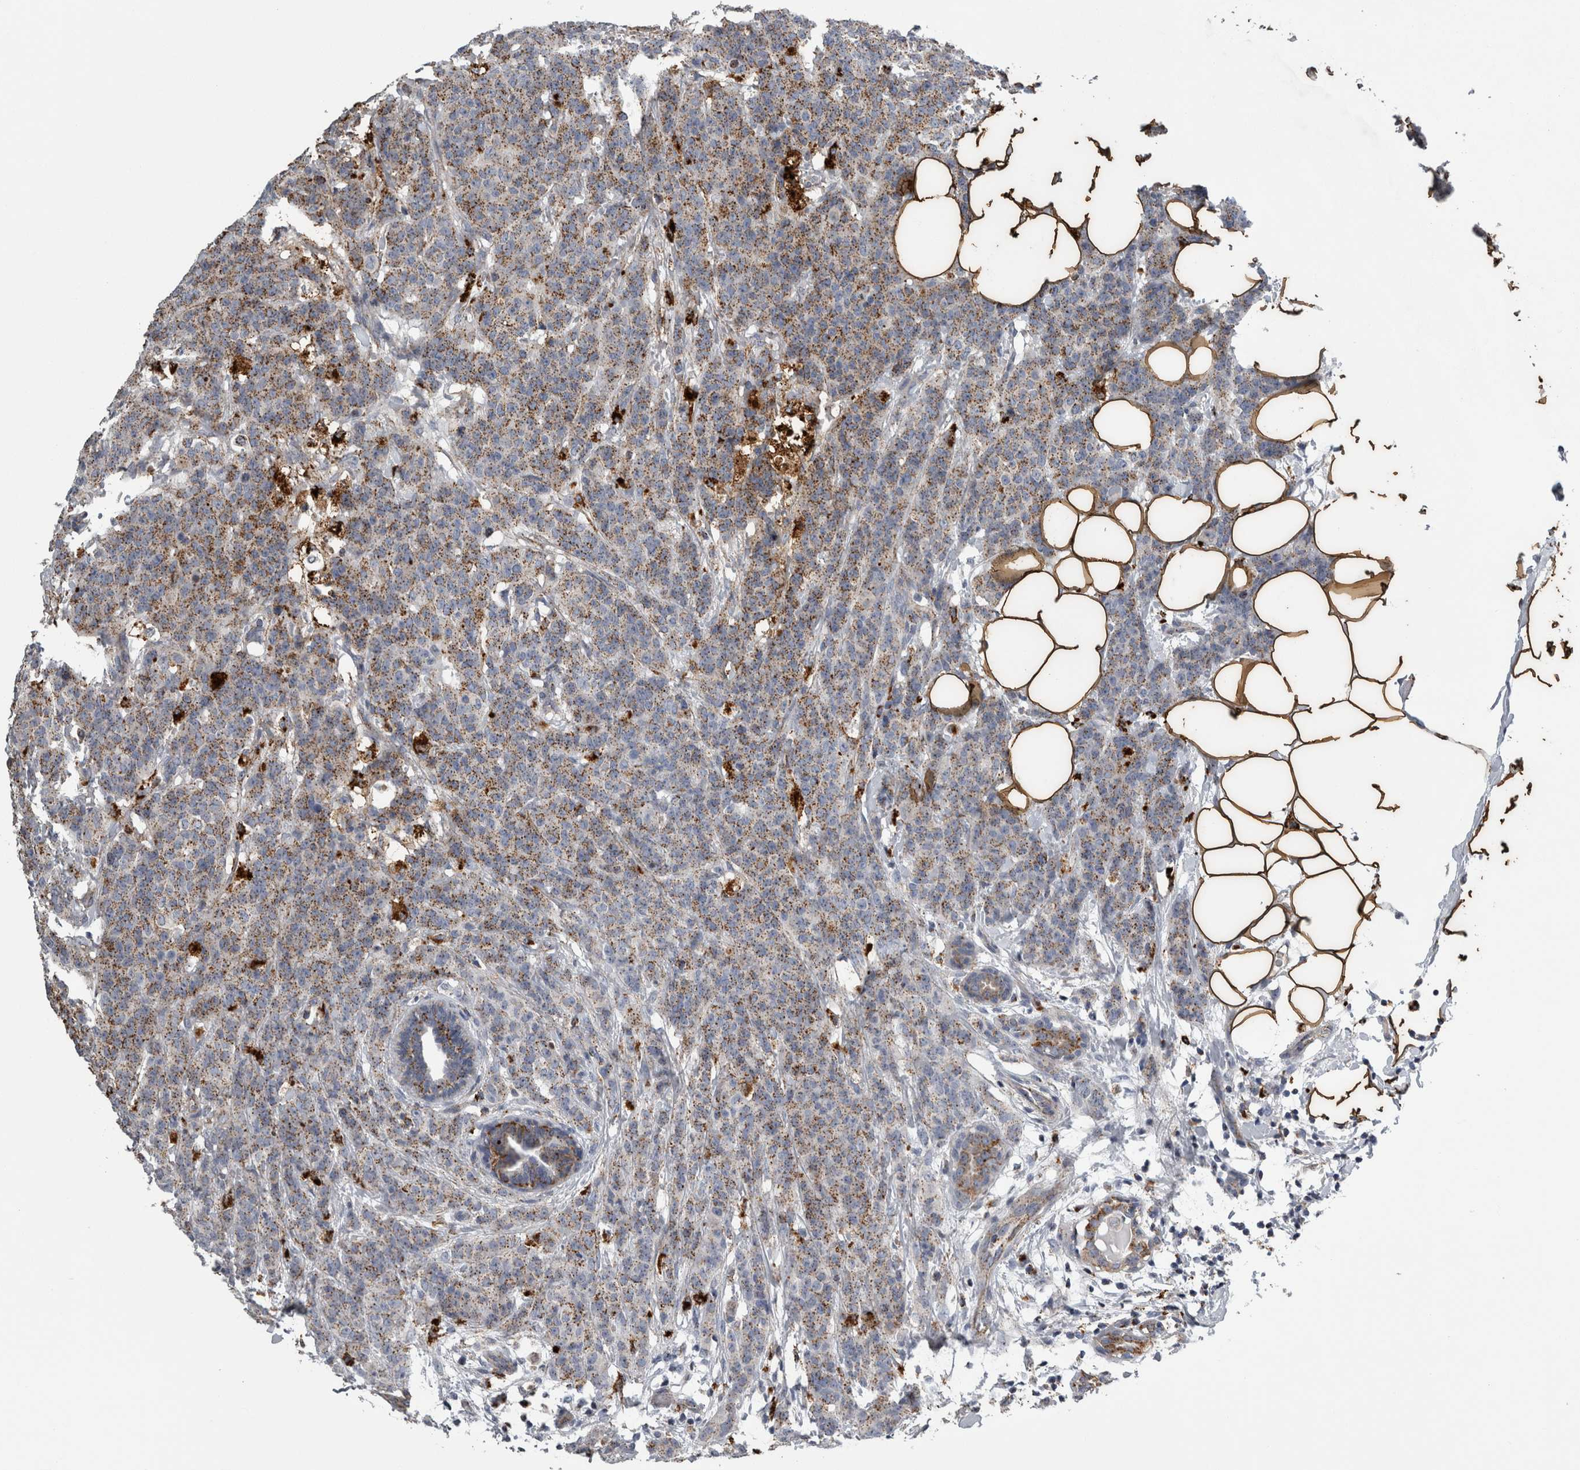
{"staining": {"intensity": "moderate", "quantity": ">75%", "location": "cytoplasmic/membranous"}, "tissue": "breast cancer", "cell_type": "Tumor cells", "image_type": "cancer", "snomed": [{"axis": "morphology", "description": "Normal tissue, NOS"}, {"axis": "morphology", "description": "Duct carcinoma"}, {"axis": "topography", "description": "Breast"}], "caption": "Breast cancer tissue exhibits moderate cytoplasmic/membranous expression in about >75% of tumor cells", "gene": "DPP7", "patient": {"sex": "female", "age": 40}}